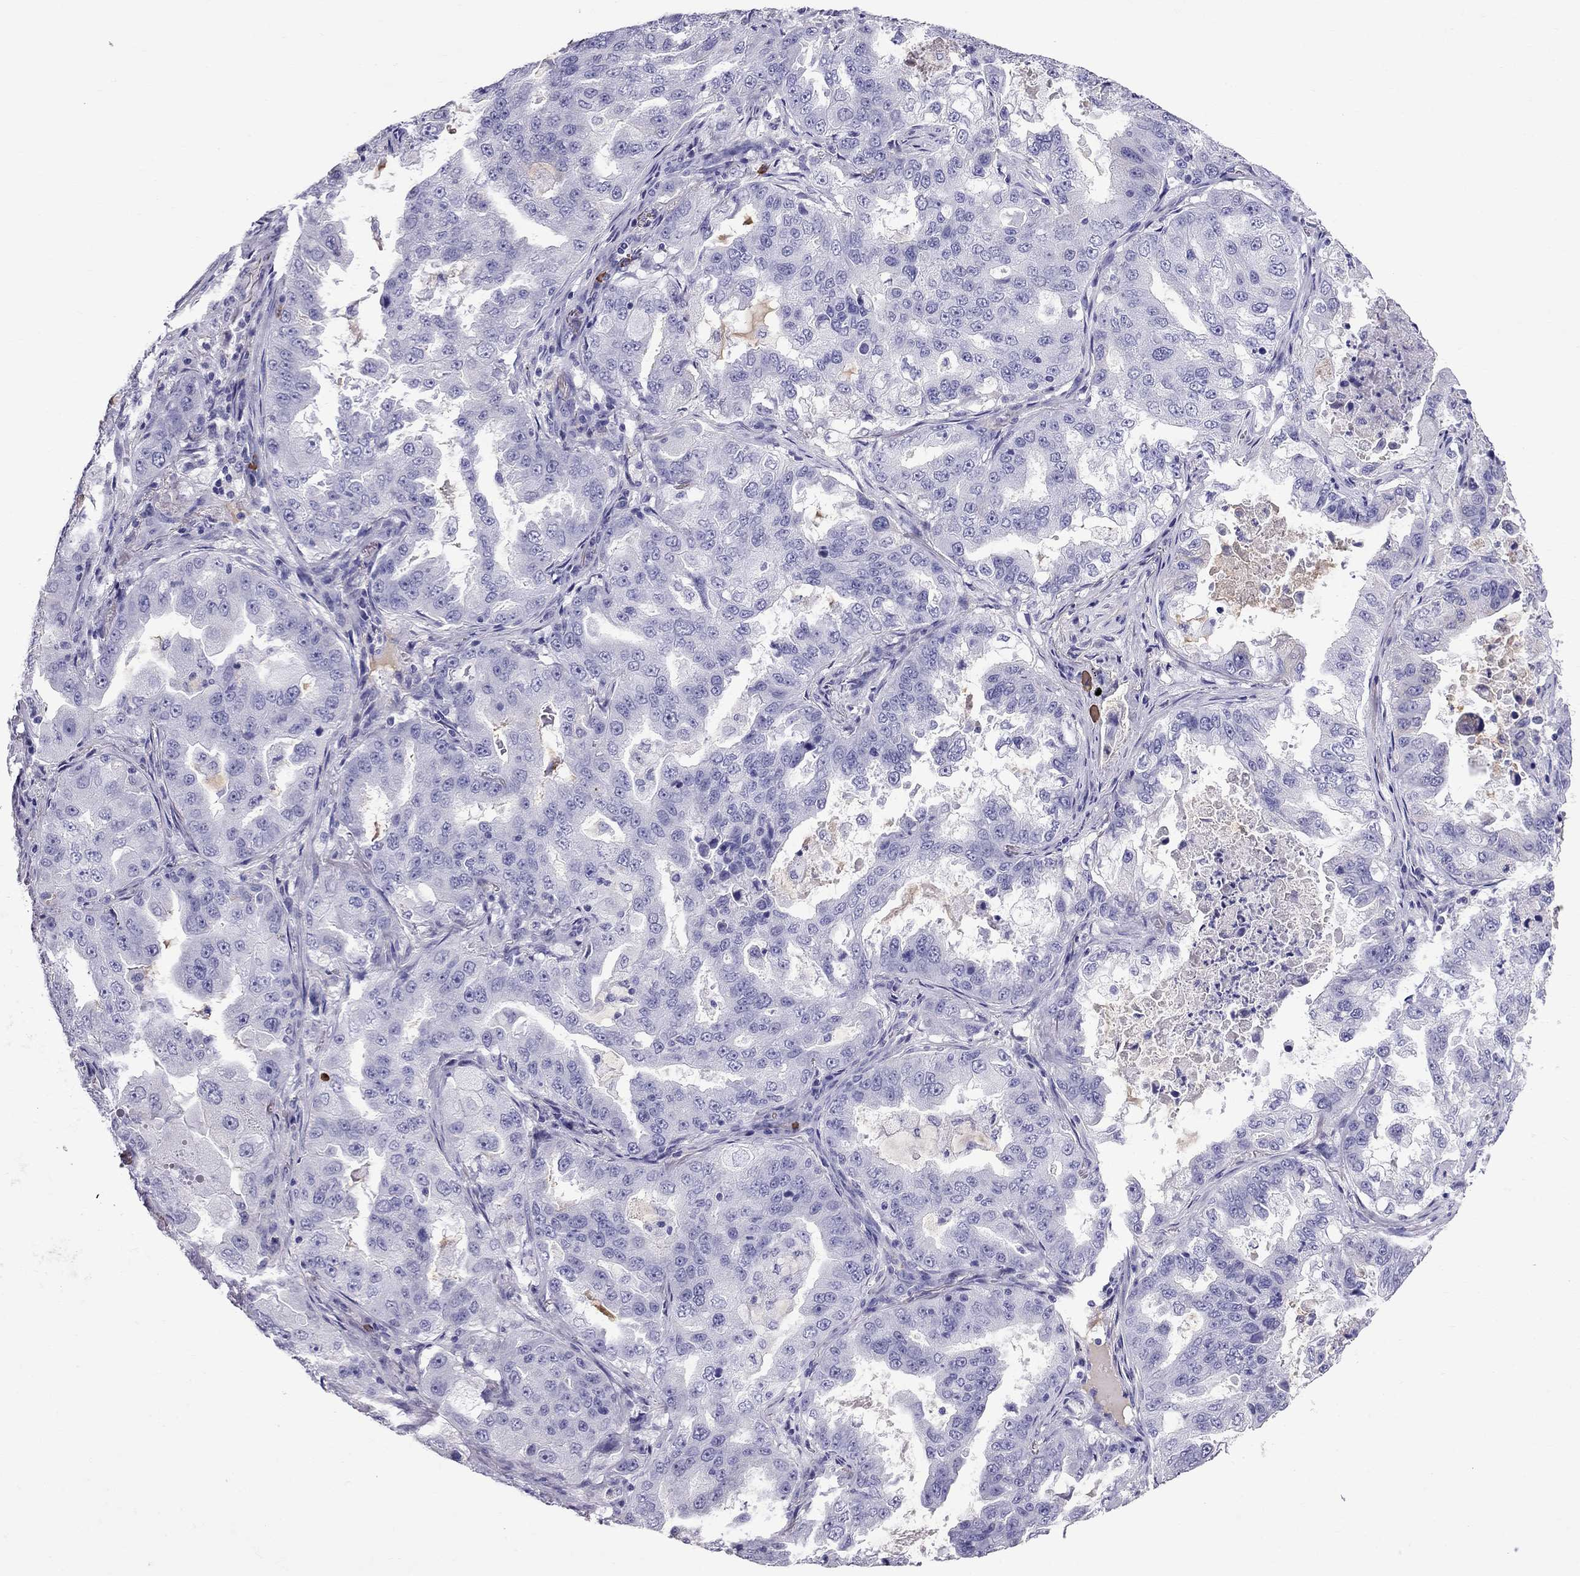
{"staining": {"intensity": "negative", "quantity": "none", "location": "none"}, "tissue": "lung cancer", "cell_type": "Tumor cells", "image_type": "cancer", "snomed": [{"axis": "morphology", "description": "Adenocarcinoma, NOS"}, {"axis": "topography", "description": "Lung"}], "caption": "Micrograph shows no protein positivity in tumor cells of adenocarcinoma (lung) tissue.", "gene": "SCART1", "patient": {"sex": "female", "age": 61}}